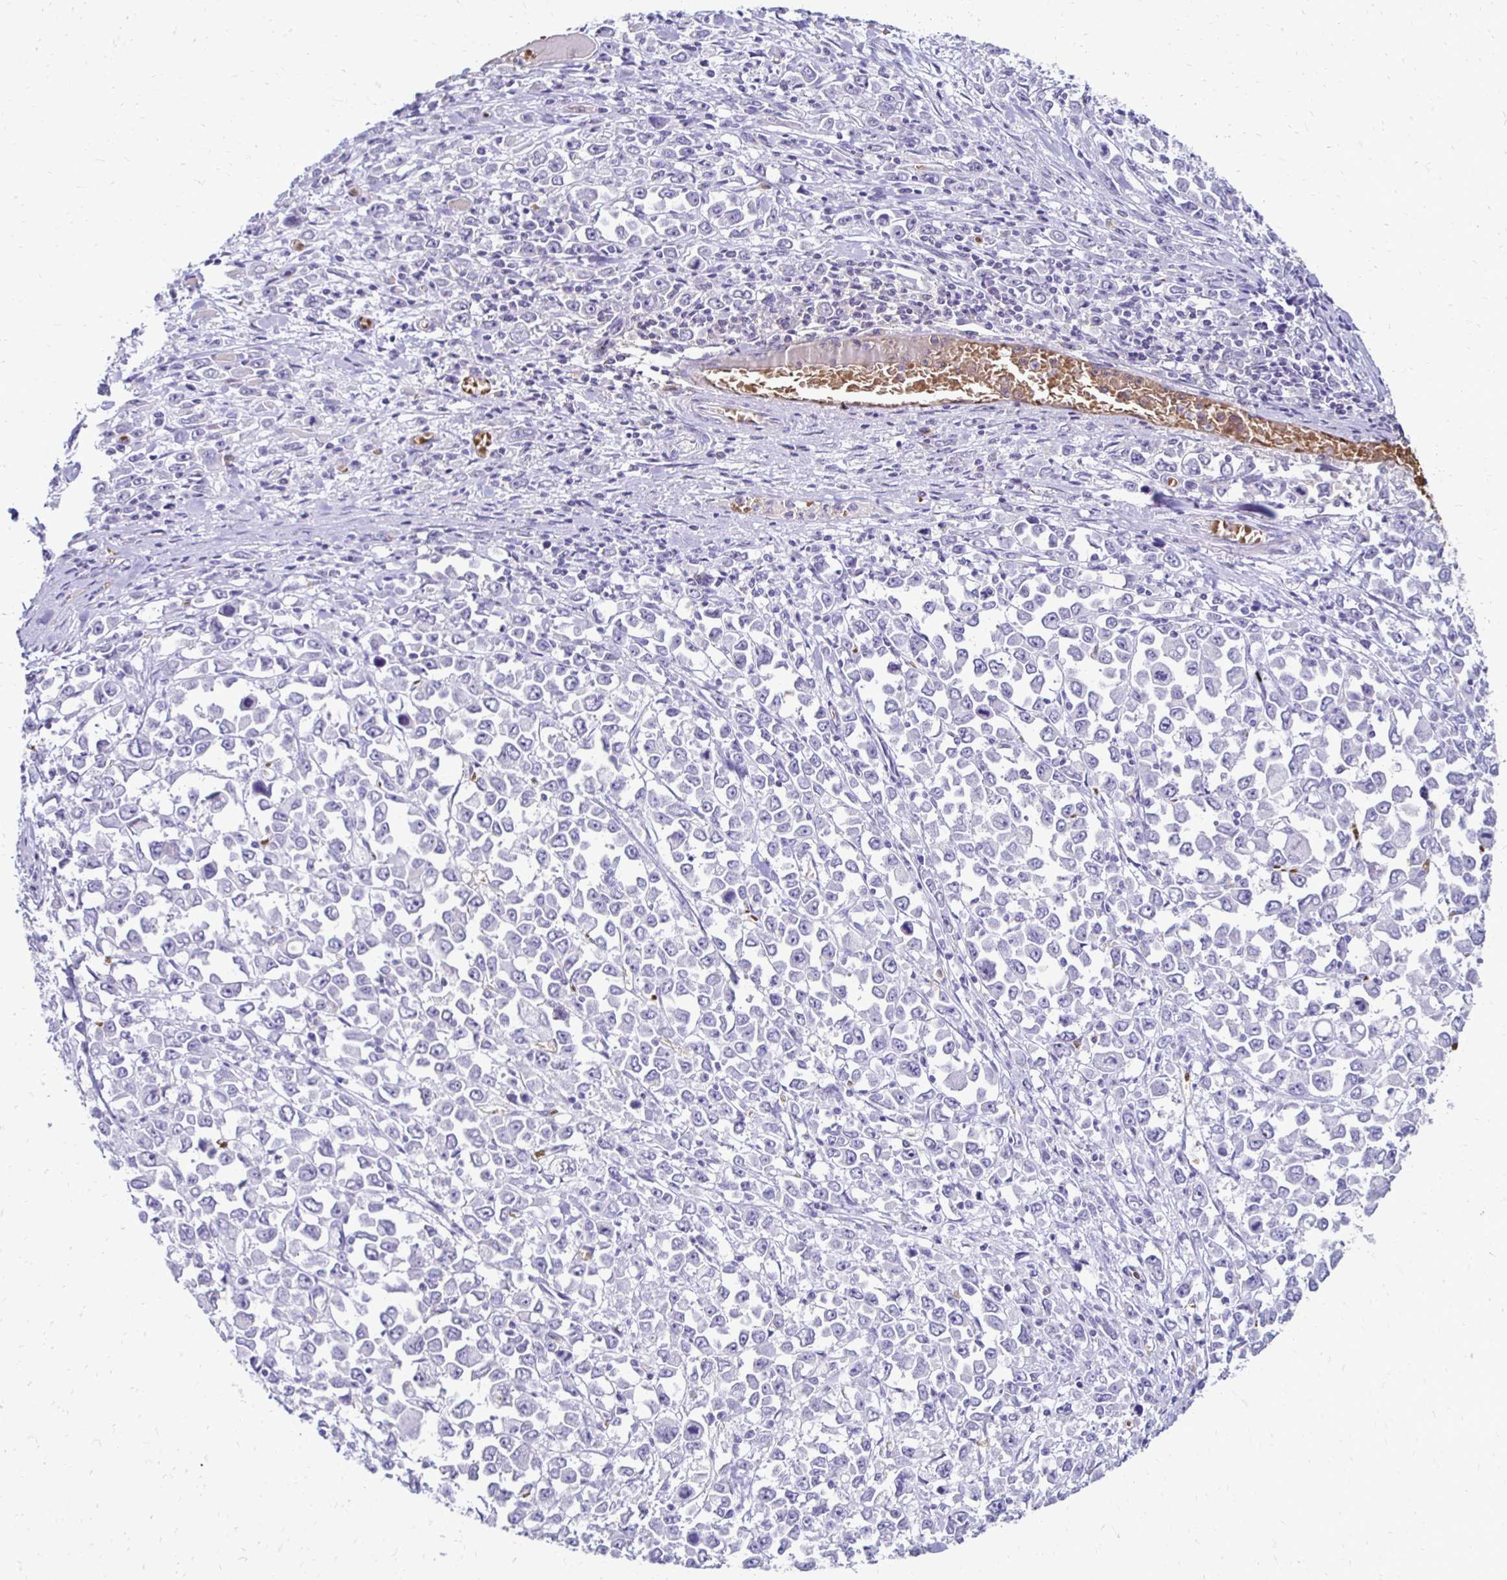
{"staining": {"intensity": "negative", "quantity": "none", "location": "none"}, "tissue": "stomach cancer", "cell_type": "Tumor cells", "image_type": "cancer", "snomed": [{"axis": "morphology", "description": "Adenocarcinoma, NOS"}, {"axis": "topography", "description": "Stomach, upper"}], "caption": "This is an immunohistochemistry photomicrograph of stomach cancer. There is no staining in tumor cells.", "gene": "RHBDL3", "patient": {"sex": "male", "age": 70}}